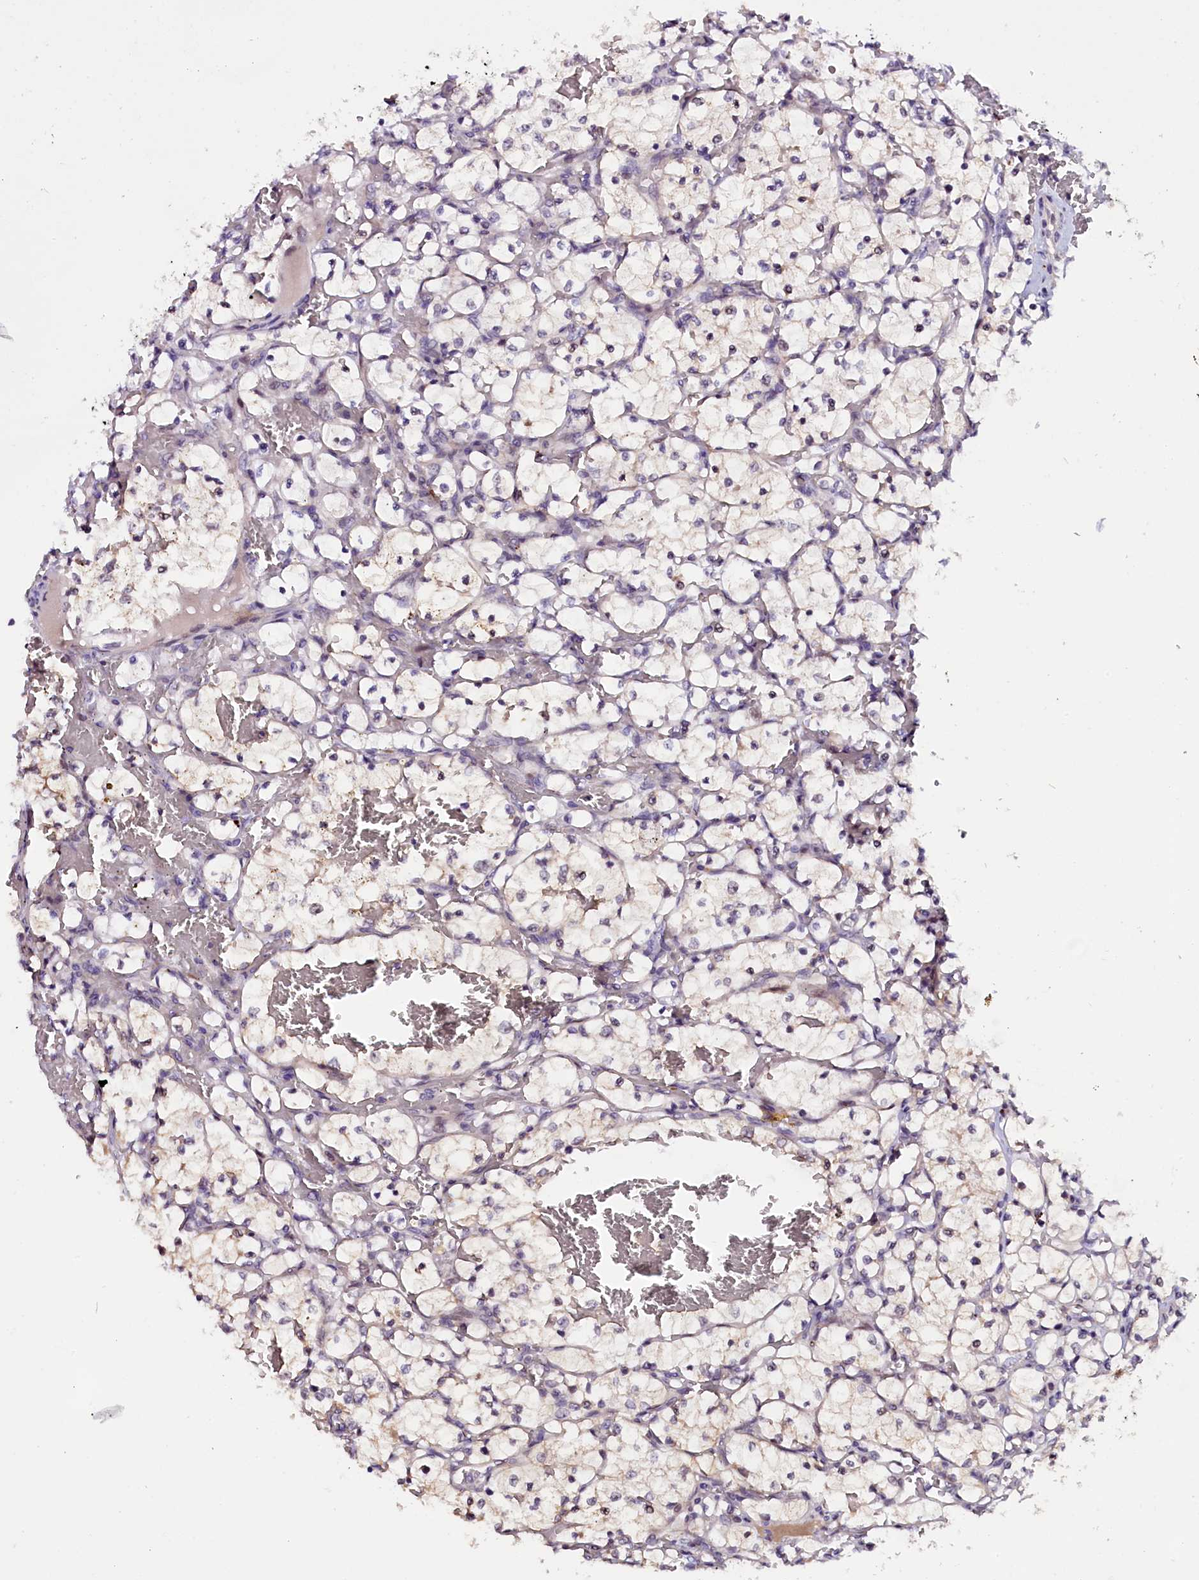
{"staining": {"intensity": "negative", "quantity": "none", "location": "none"}, "tissue": "renal cancer", "cell_type": "Tumor cells", "image_type": "cancer", "snomed": [{"axis": "morphology", "description": "Adenocarcinoma, NOS"}, {"axis": "topography", "description": "Kidney"}], "caption": "Tumor cells show no significant positivity in renal cancer.", "gene": "RPUSD2", "patient": {"sex": "female", "age": 69}}